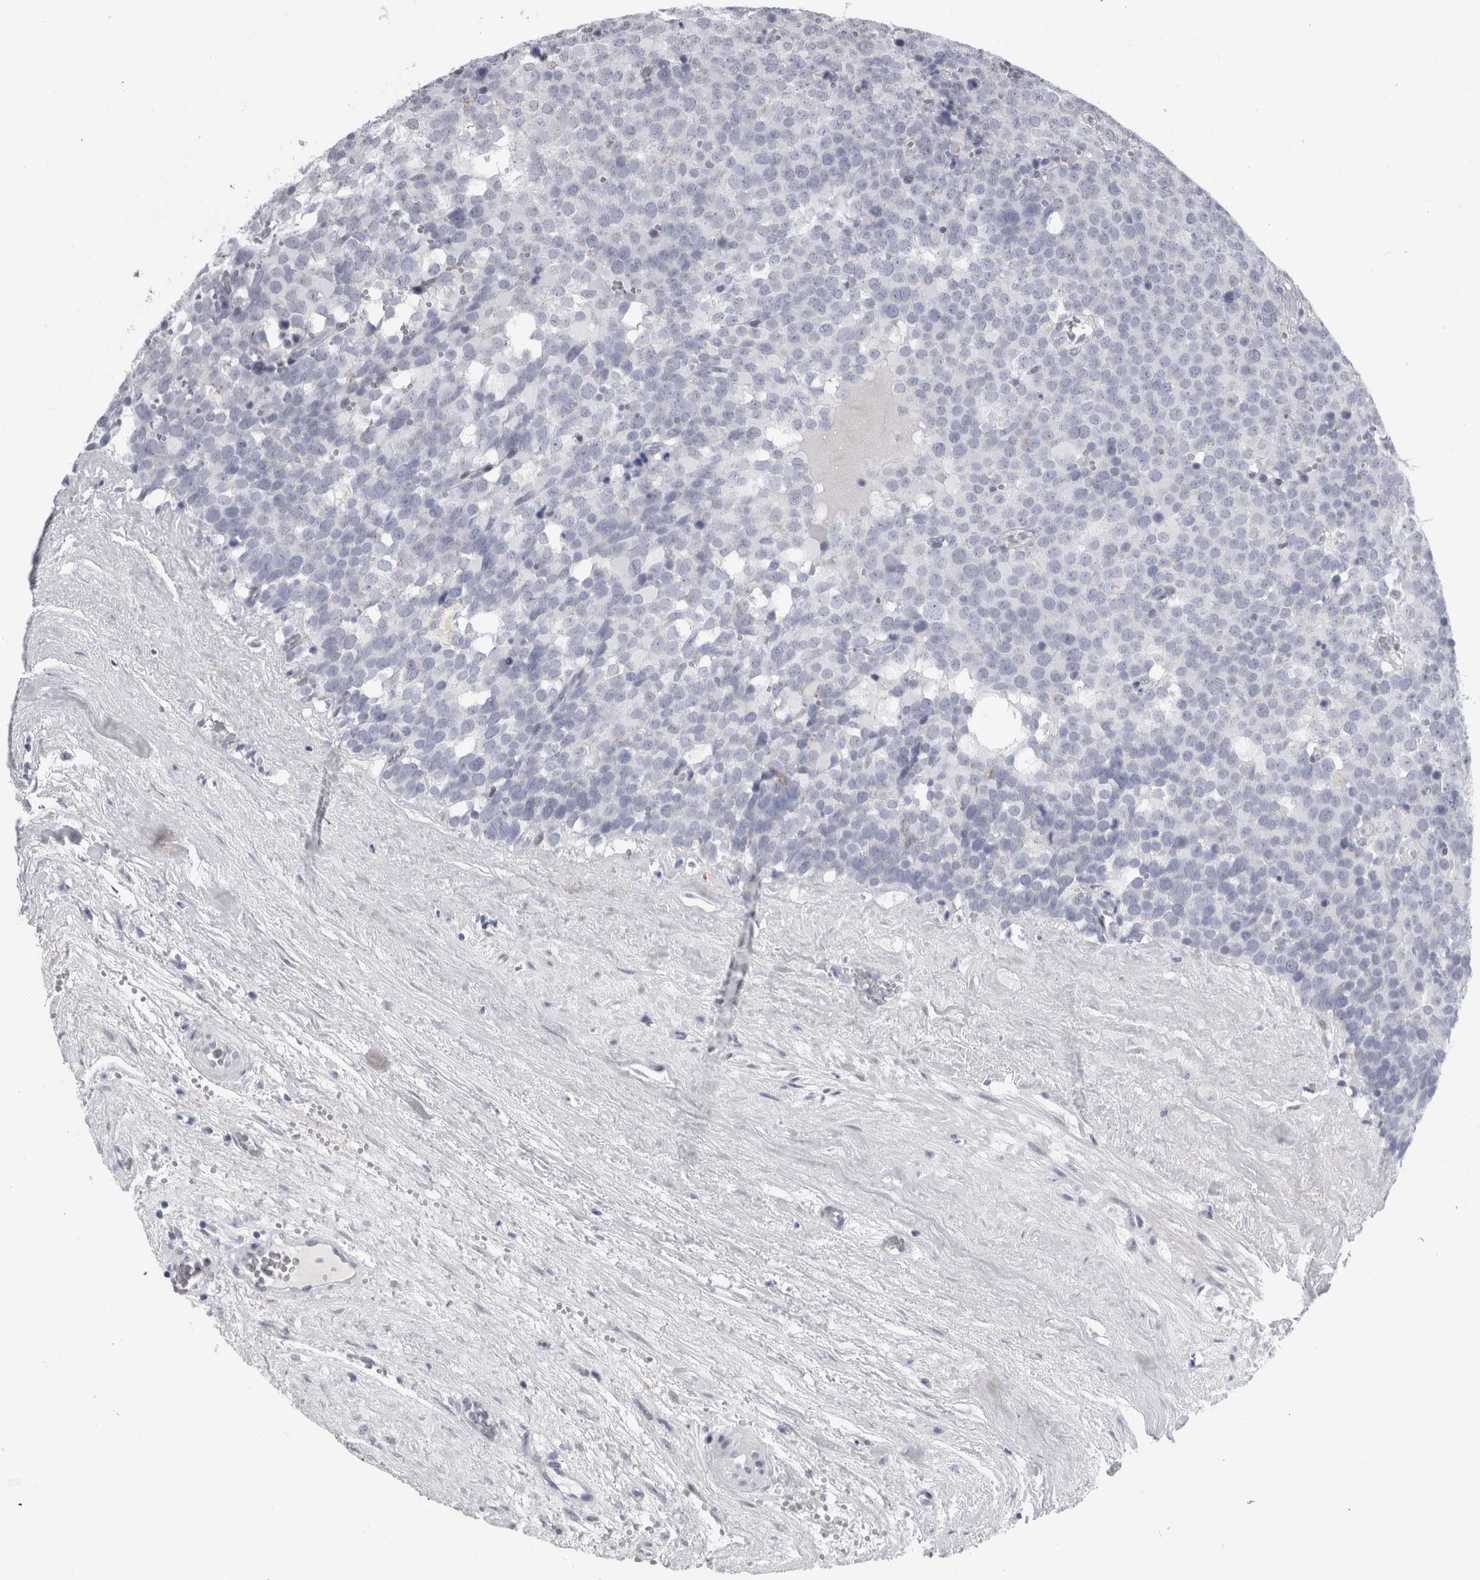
{"staining": {"intensity": "negative", "quantity": "none", "location": "none"}, "tissue": "testis cancer", "cell_type": "Tumor cells", "image_type": "cancer", "snomed": [{"axis": "morphology", "description": "Seminoma, NOS"}, {"axis": "topography", "description": "Testis"}], "caption": "Immunohistochemistry image of human testis cancer (seminoma) stained for a protein (brown), which shows no staining in tumor cells. (DAB immunohistochemistry (IHC) visualized using brightfield microscopy, high magnification).", "gene": "CPE", "patient": {"sex": "male", "age": 71}}